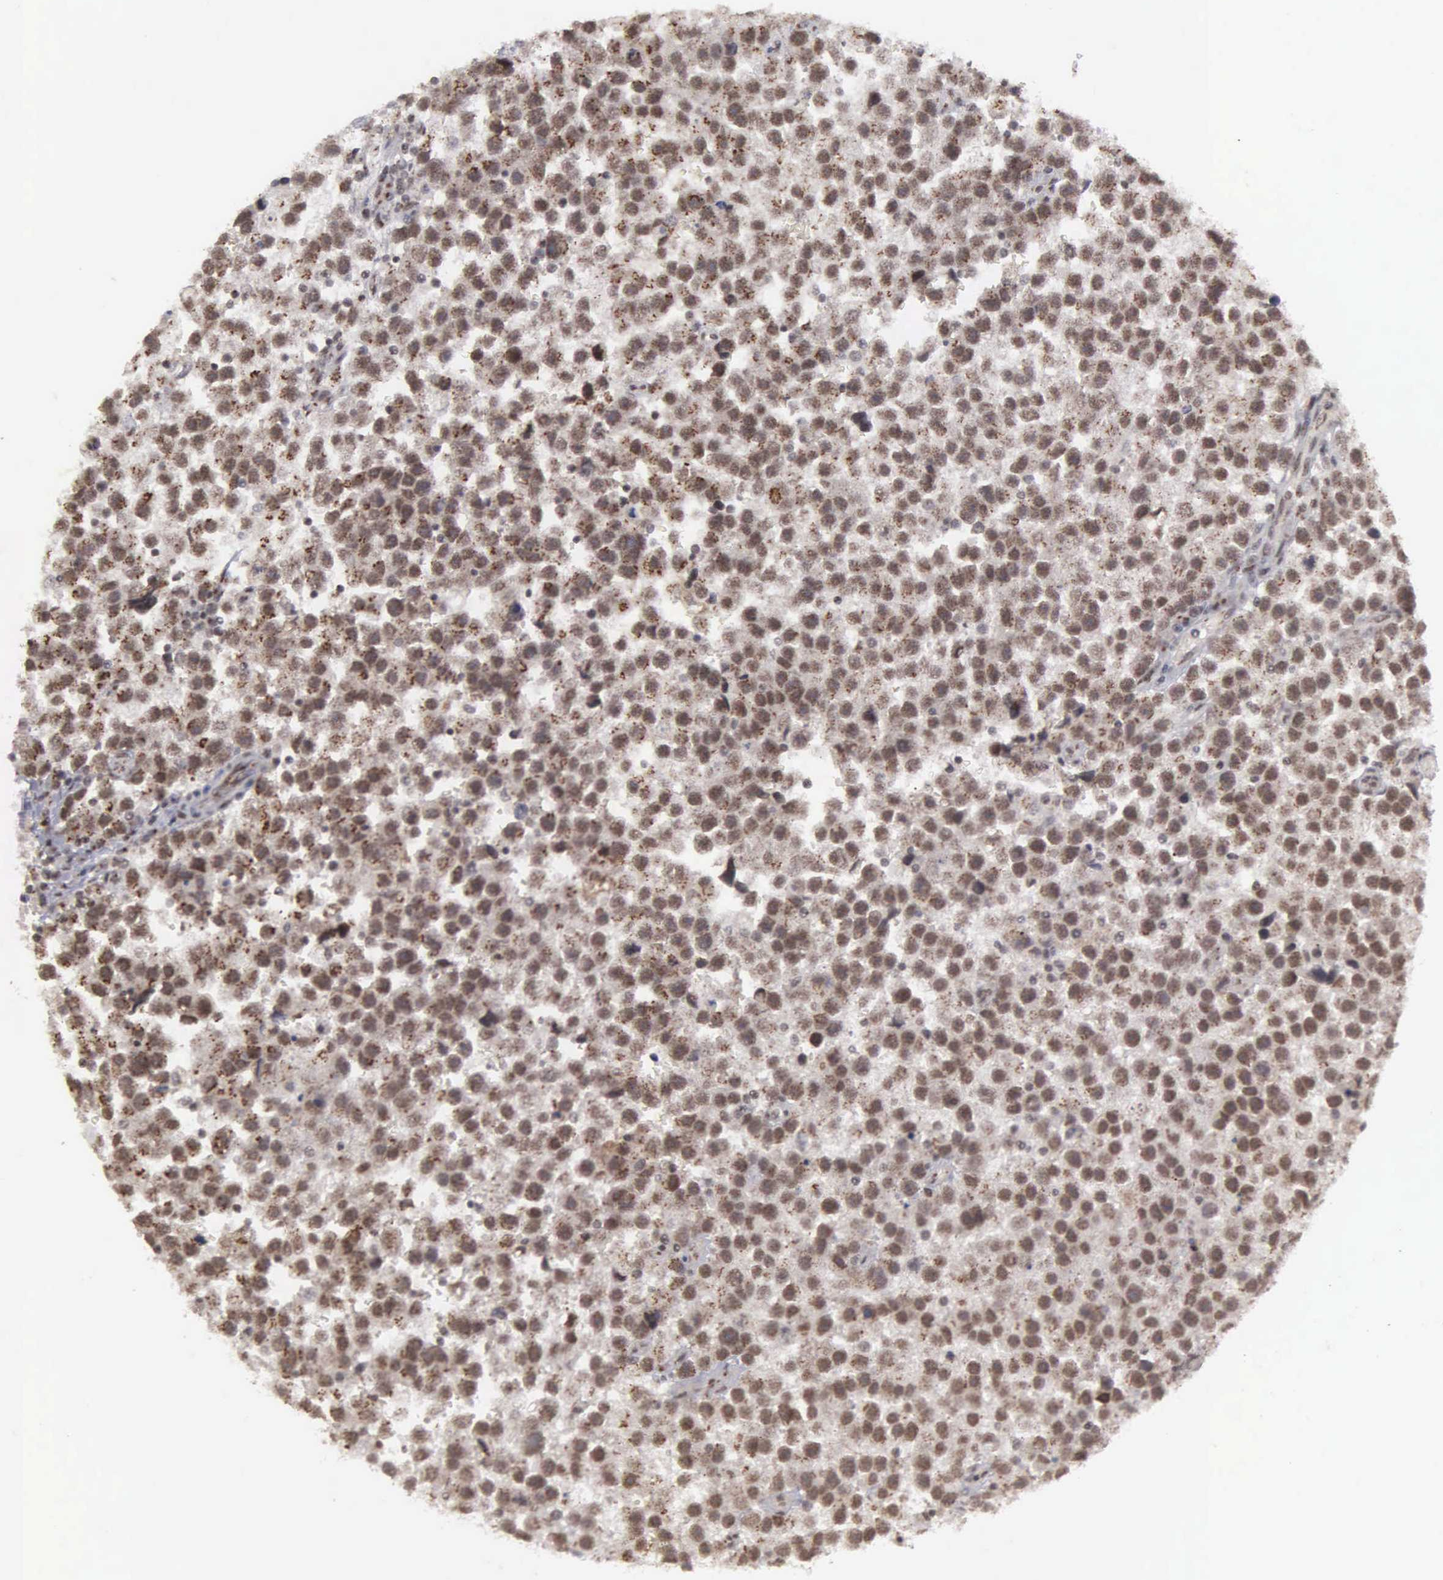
{"staining": {"intensity": "strong", "quantity": ">75%", "location": "cytoplasmic/membranous,nuclear"}, "tissue": "testis cancer", "cell_type": "Tumor cells", "image_type": "cancer", "snomed": [{"axis": "morphology", "description": "Seminoma, NOS"}, {"axis": "topography", "description": "Testis"}], "caption": "Immunohistochemical staining of testis cancer (seminoma) reveals high levels of strong cytoplasmic/membranous and nuclear positivity in approximately >75% of tumor cells. (DAB (3,3'-diaminobenzidine) IHC, brown staining for protein, blue staining for nuclei).", "gene": "GTF2A1", "patient": {"sex": "male", "age": 33}}